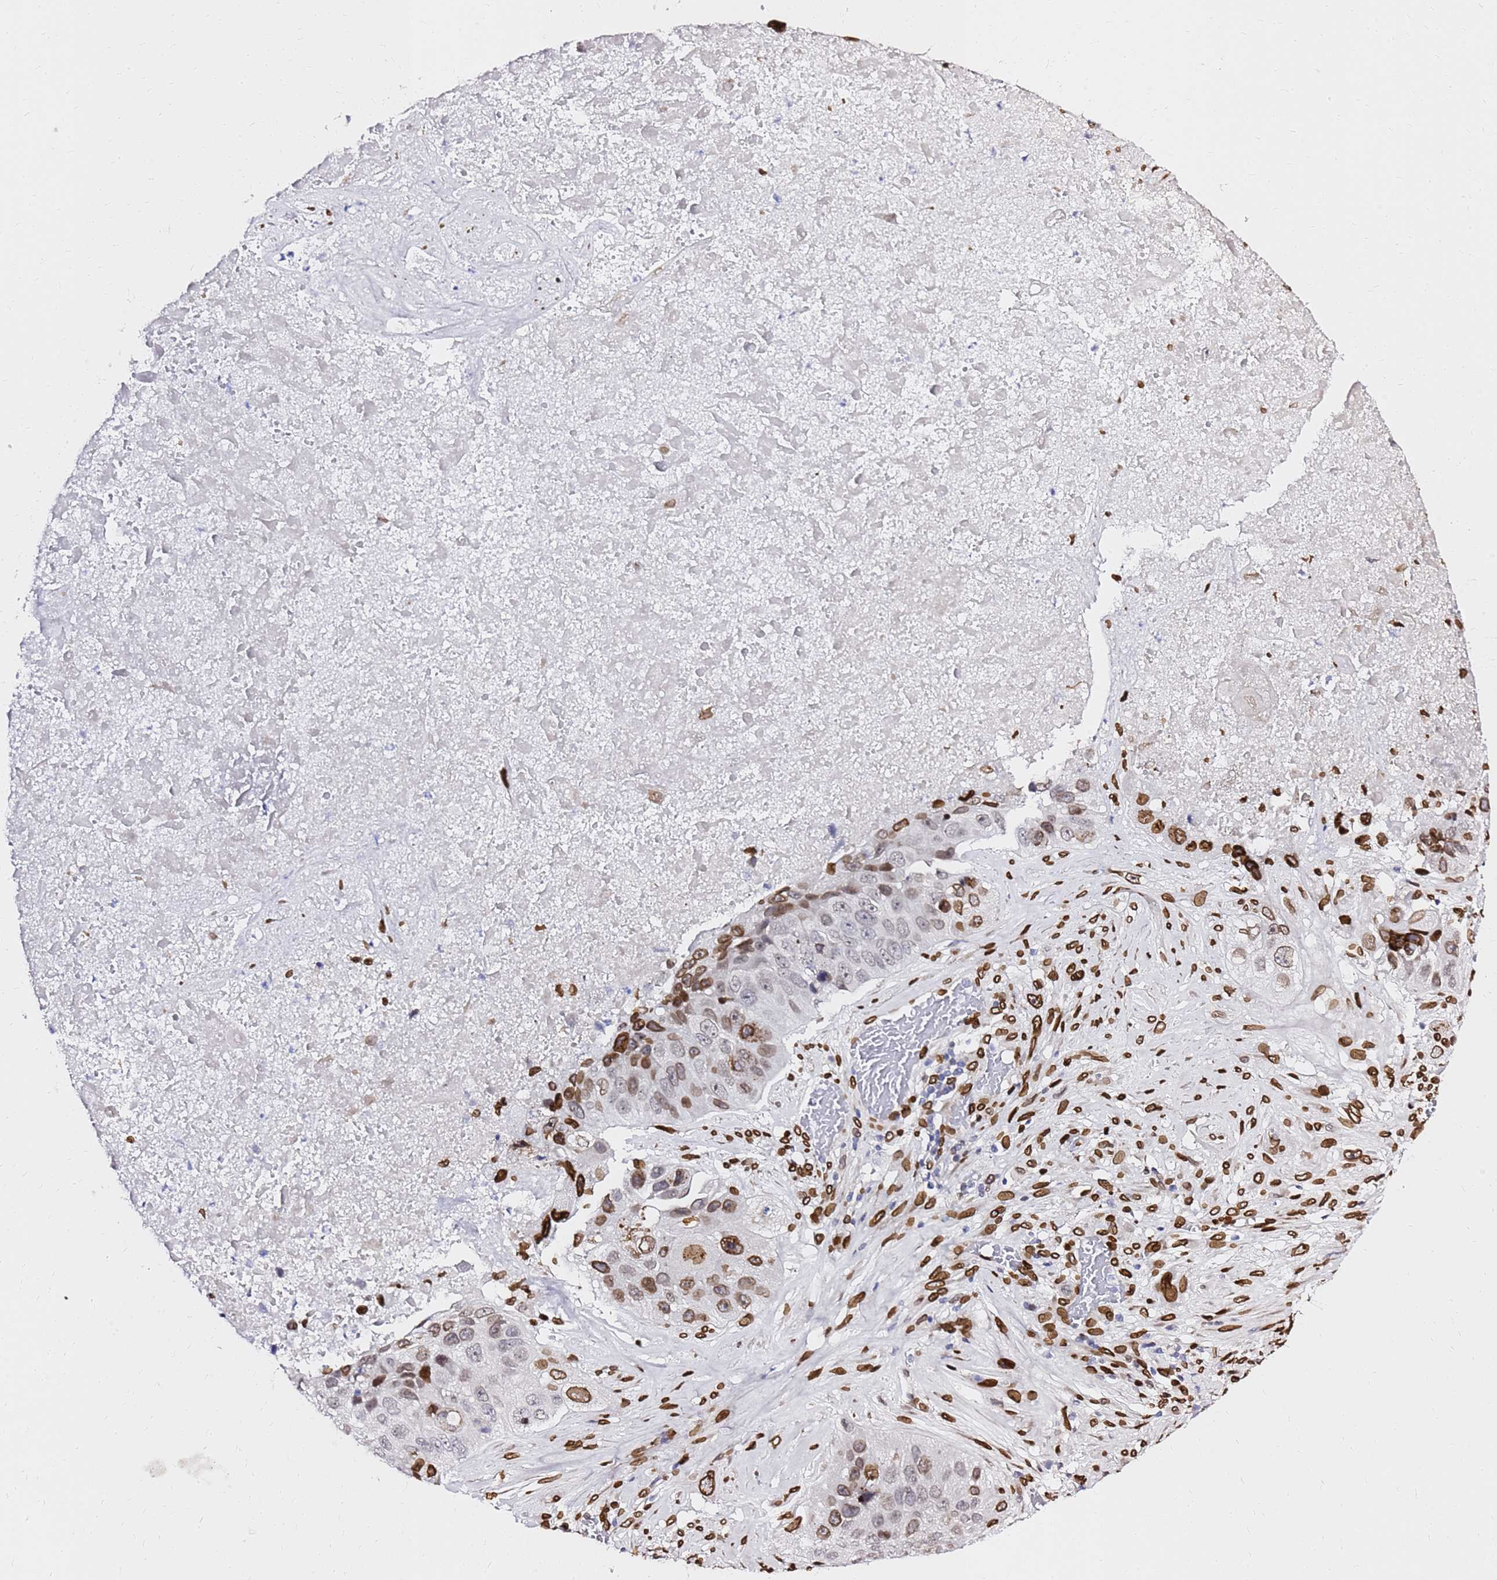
{"staining": {"intensity": "strong", "quantity": ">75%", "location": "cytoplasmic/membranous,nuclear"}, "tissue": "lung cancer", "cell_type": "Tumor cells", "image_type": "cancer", "snomed": [{"axis": "morphology", "description": "Squamous cell carcinoma, NOS"}, {"axis": "topography", "description": "Lung"}], "caption": "Lung squamous cell carcinoma stained with a brown dye demonstrates strong cytoplasmic/membranous and nuclear positive expression in approximately >75% of tumor cells.", "gene": "C6orf141", "patient": {"sex": "male", "age": 61}}